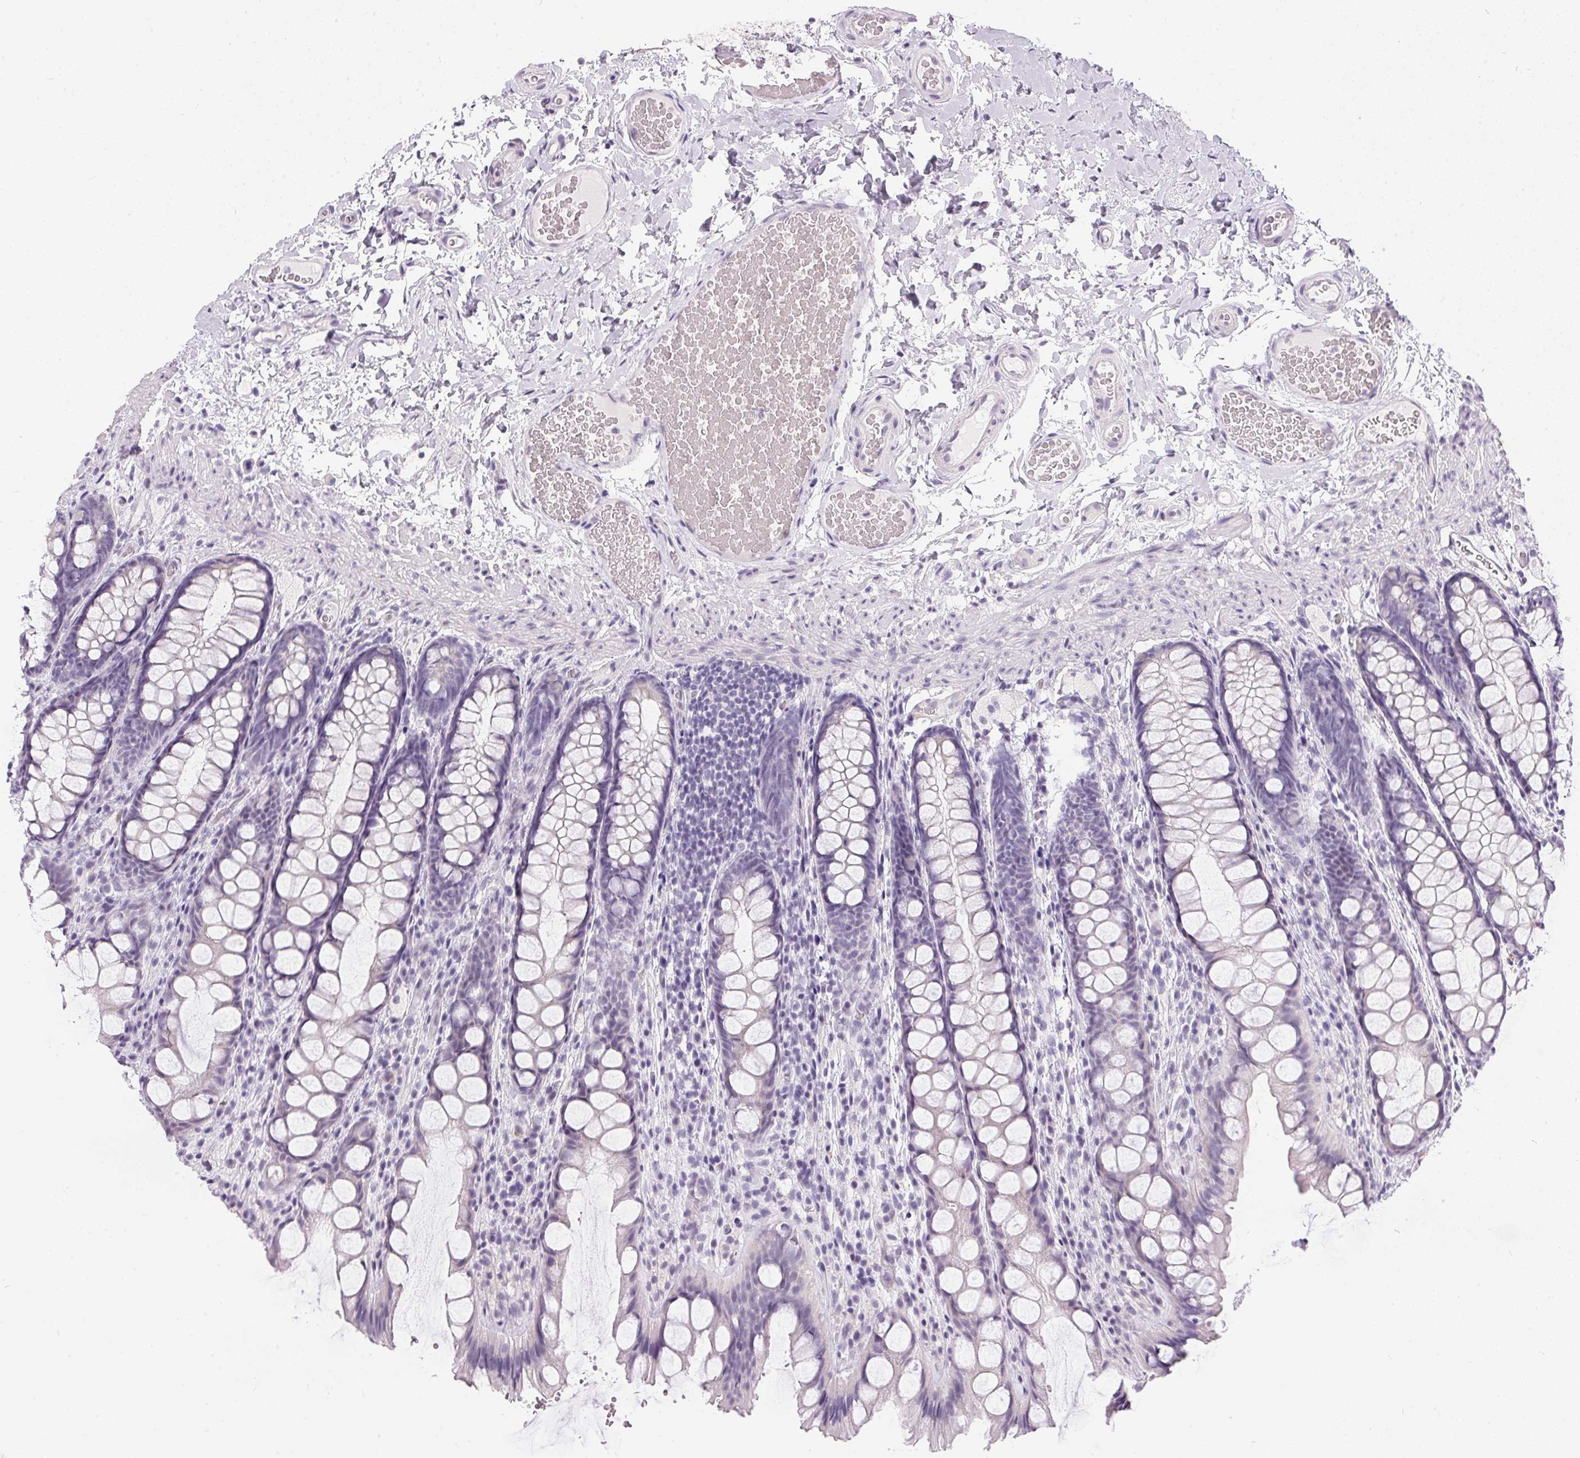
{"staining": {"intensity": "negative", "quantity": "none", "location": "none"}, "tissue": "colon", "cell_type": "Endothelial cells", "image_type": "normal", "snomed": [{"axis": "morphology", "description": "Normal tissue, NOS"}, {"axis": "topography", "description": "Colon"}], "caption": "The histopathology image shows no staining of endothelial cells in unremarkable colon.", "gene": "GBP6", "patient": {"sex": "male", "age": 47}}